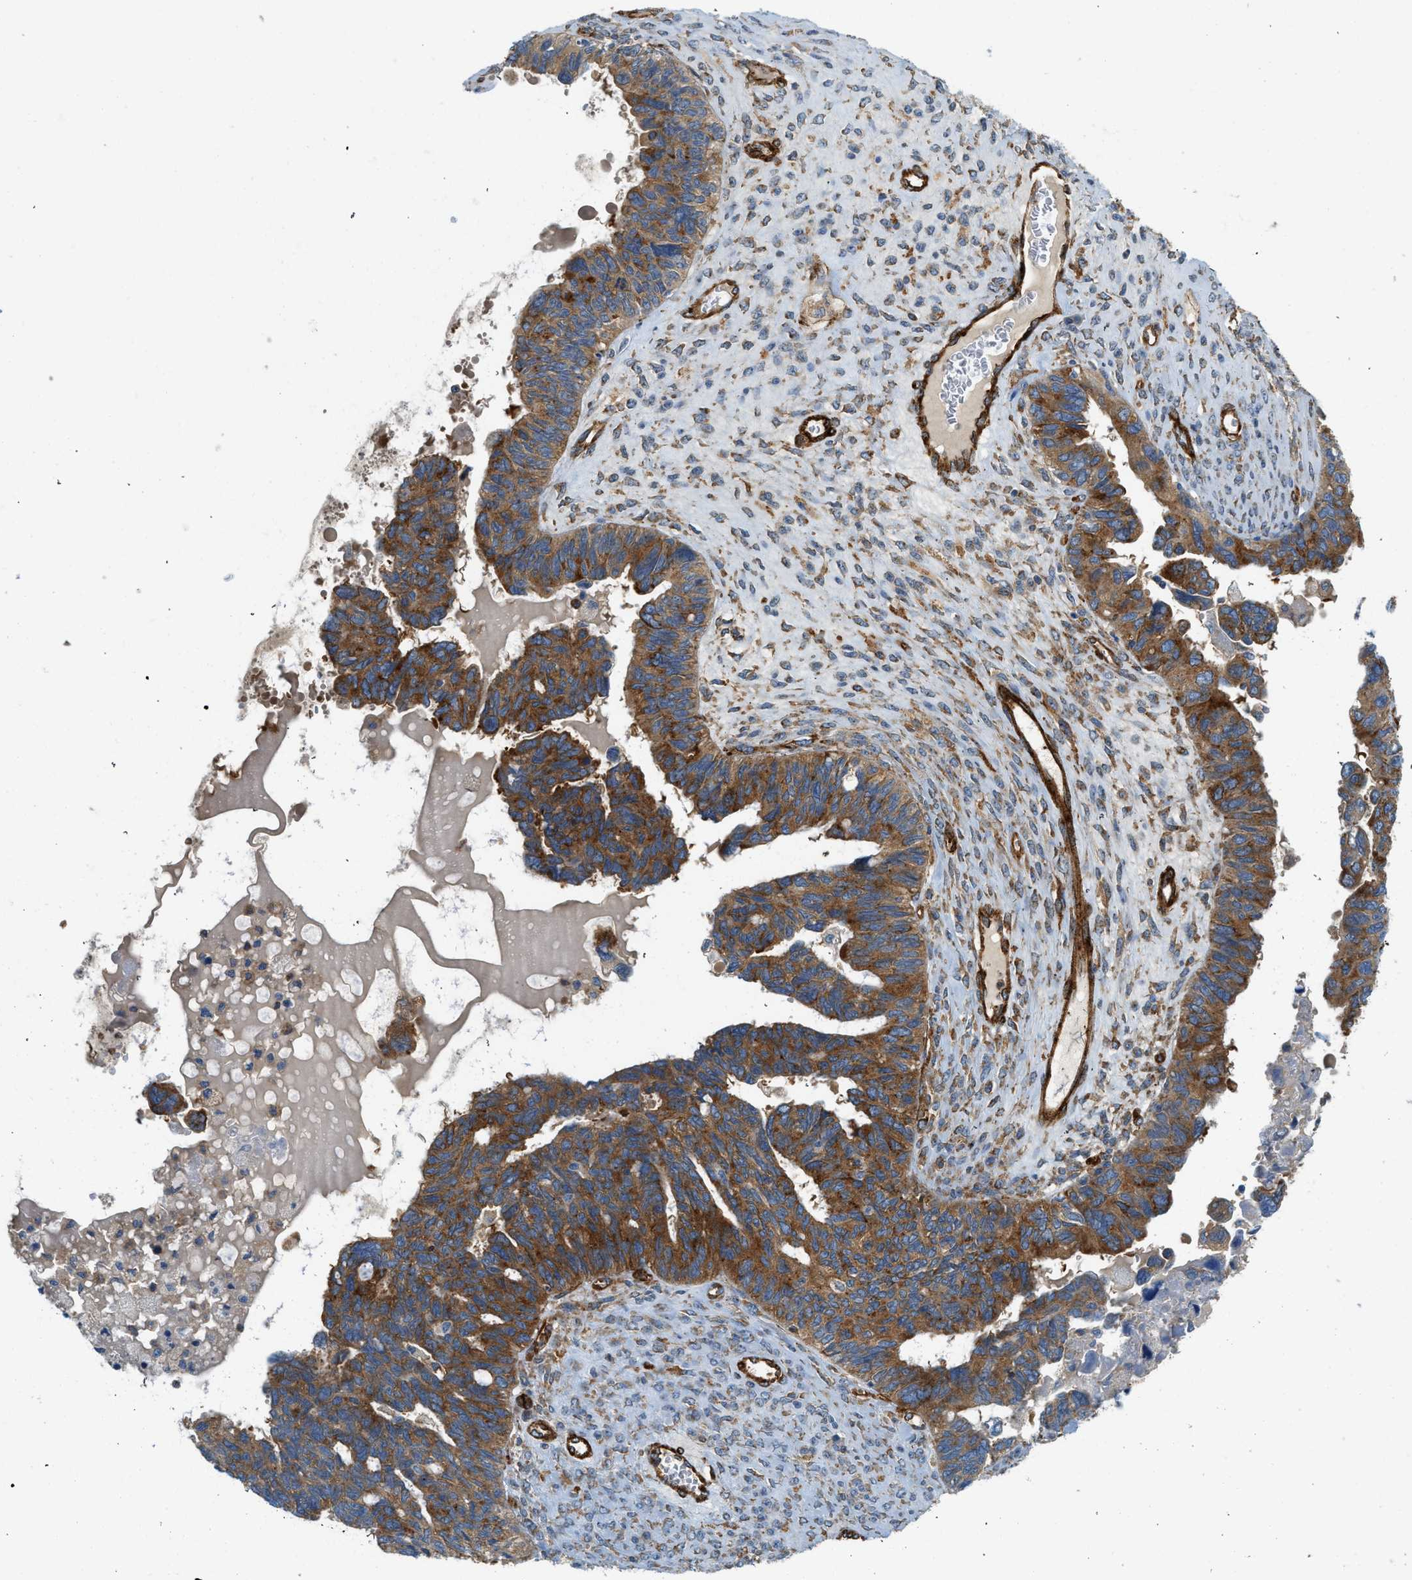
{"staining": {"intensity": "moderate", "quantity": ">75%", "location": "cytoplasmic/membranous"}, "tissue": "ovarian cancer", "cell_type": "Tumor cells", "image_type": "cancer", "snomed": [{"axis": "morphology", "description": "Cystadenocarcinoma, serous, NOS"}, {"axis": "topography", "description": "Ovary"}], "caption": "IHC photomicrograph of serous cystadenocarcinoma (ovarian) stained for a protein (brown), which reveals medium levels of moderate cytoplasmic/membranous expression in about >75% of tumor cells.", "gene": "HIP1", "patient": {"sex": "female", "age": 79}}